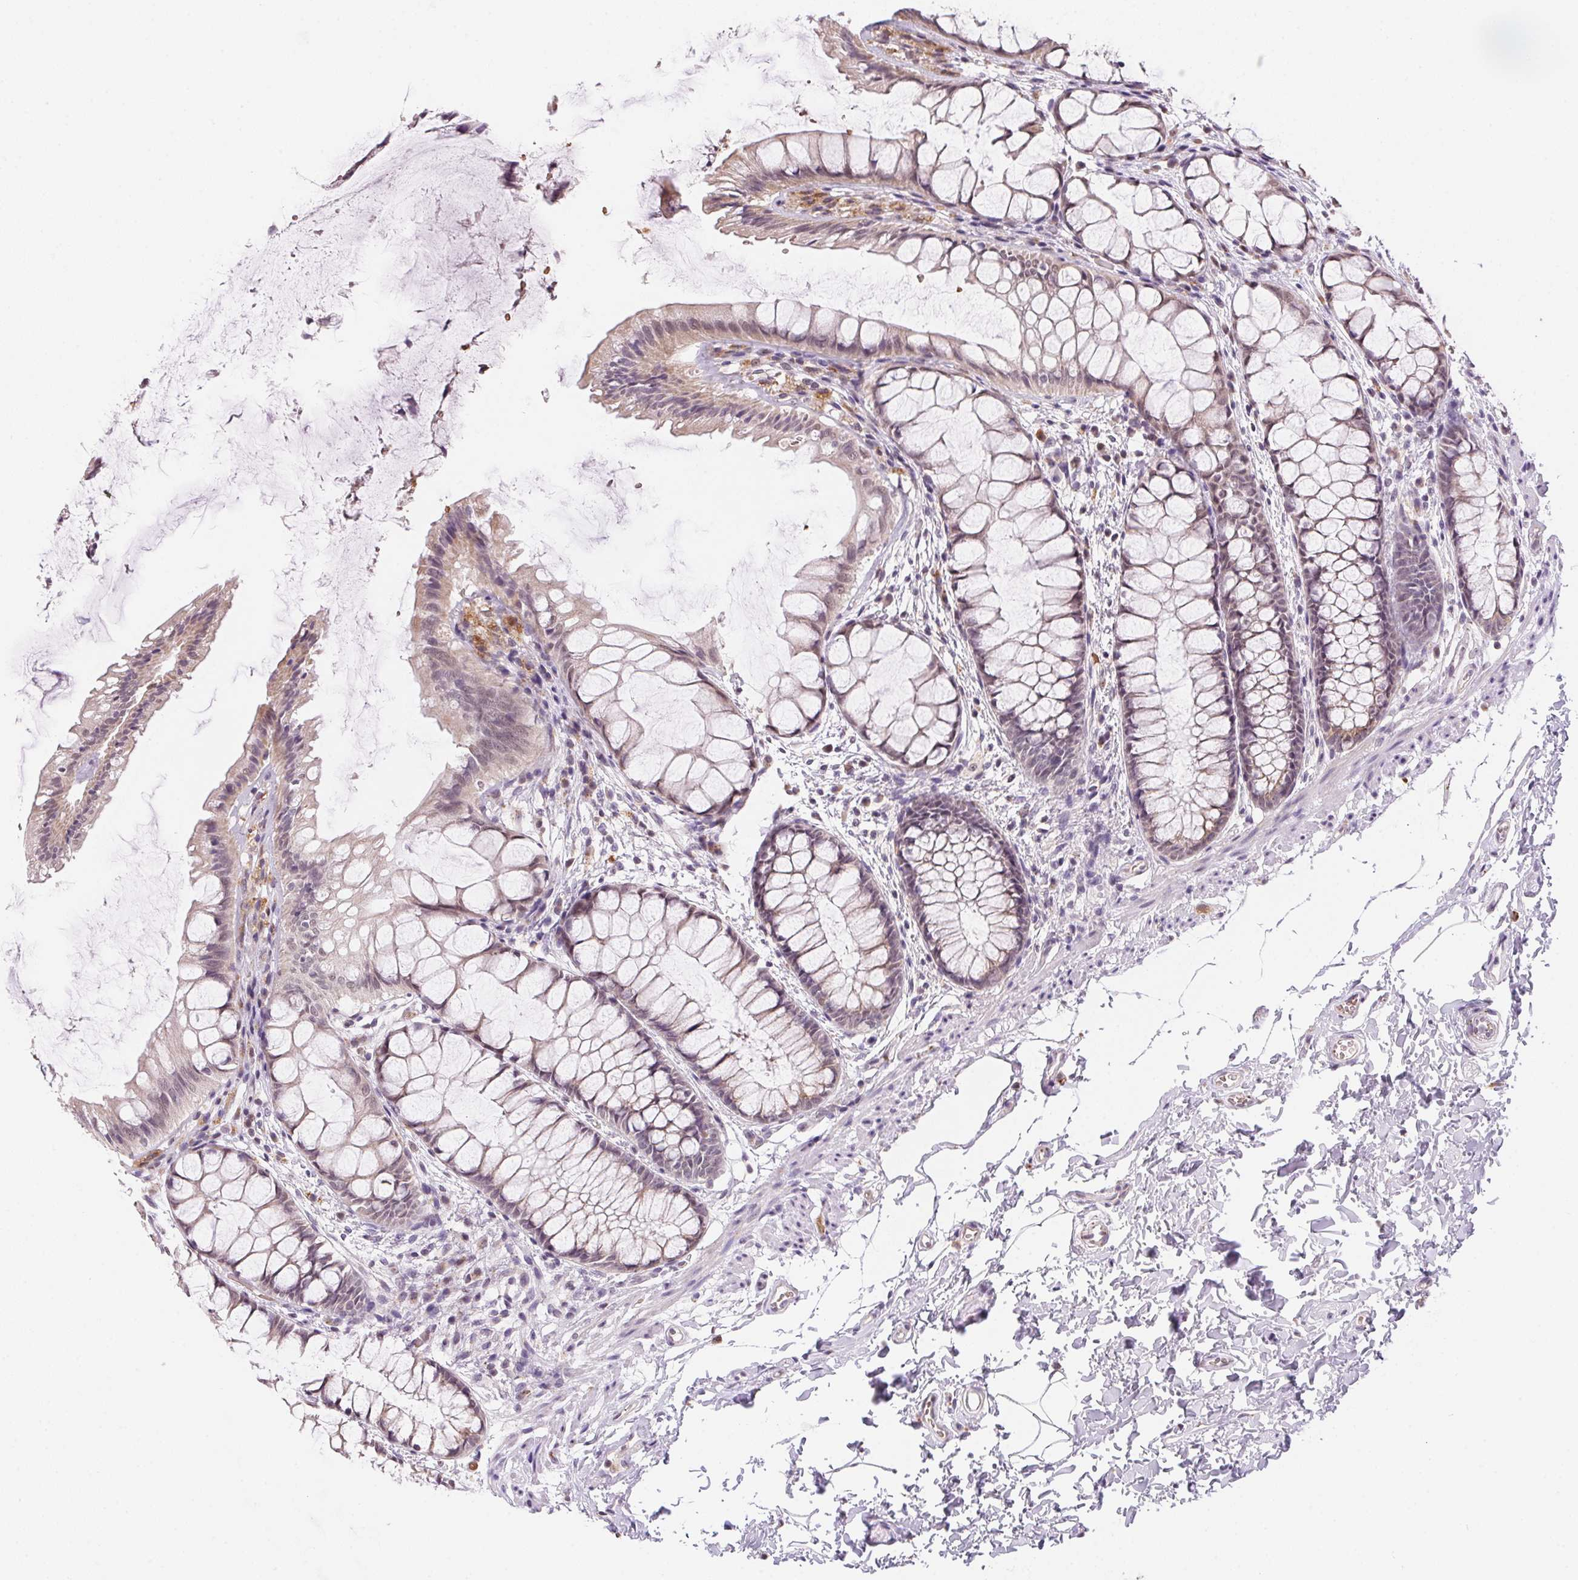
{"staining": {"intensity": "weak", "quantity": "25%-75%", "location": "cytoplasmic/membranous"}, "tissue": "rectum", "cell_type": "Glandular cells", "image_type": "normal", "snomed": [{"axis": "morphology", "description": "Normal tissue, NOS"}, {"axis": "topography", "description": "Rectum"}], "caption": "Unremarkable rectum exhibits weak cytoplasmic/membranous expression in about 25%-75% of glandular cells.", "gene": "METTL13", "patient": {"sex": "female", "age": 62}}